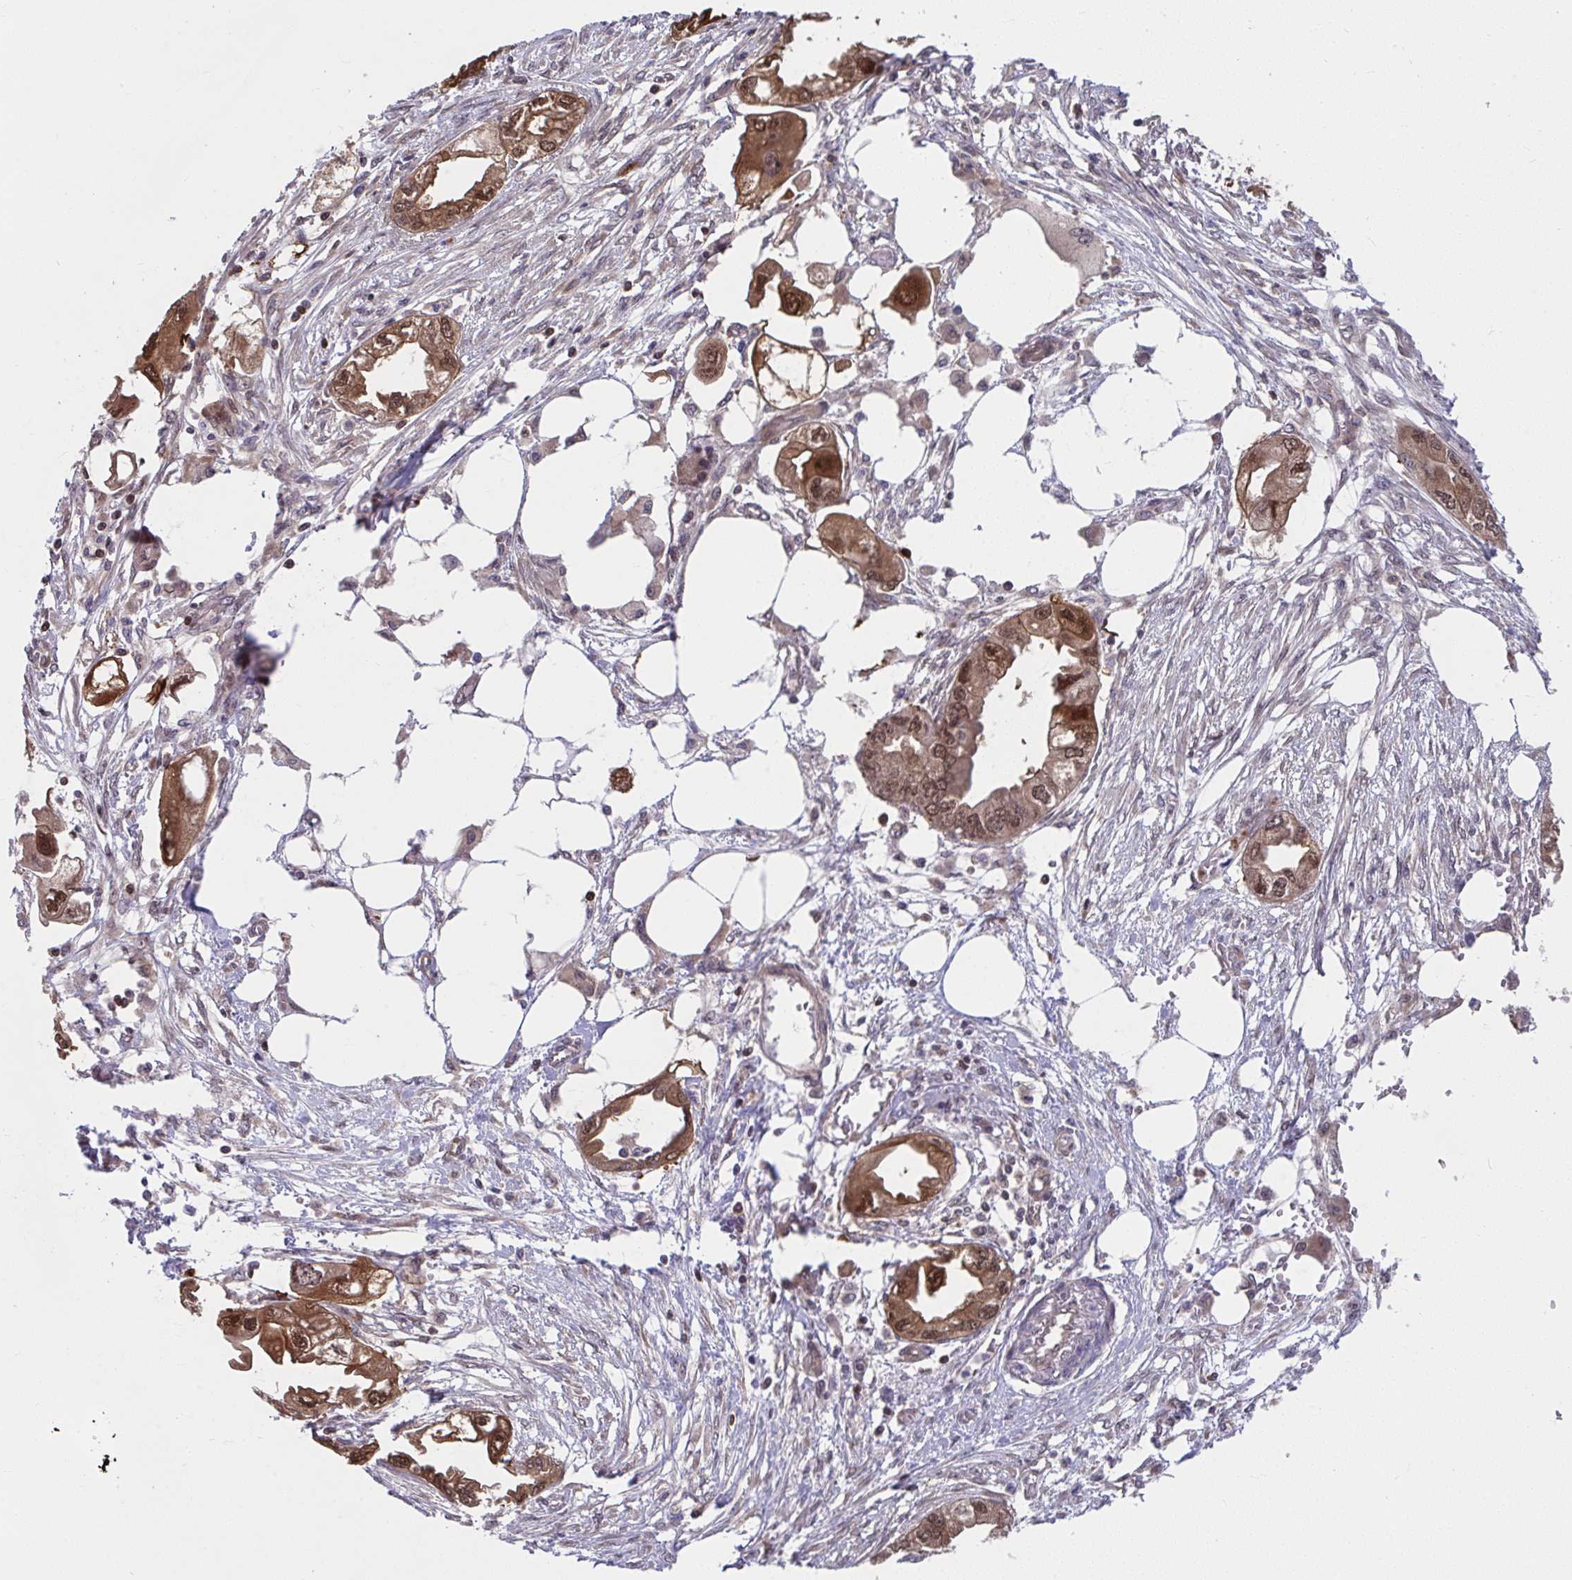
{"staining": {"intensity": "strong", "quantity": ">75%", "location": "cytoplasmic/membranous,nuclear"}, "tissue": "endometrial cancer", "cell_type": "Tumor cells", "image_type": "cancer", "snomed": [{"axis": "morphology", "description": "Adenocarcinoma, NOS"}, {"axis": "morphology", "description": "Adenocarcinoma, metastatic, NOS"}, {"axis": "topography", "description": "Adipose tissue"}, {"axis": "topography", "description": "Endometrium"}], "caption": "Endometrial cancer (metastatic adenocarcinoma) tissue exhibits strong cytoplasmic/membranous and nuclear positivity in about >75% of tumor cells, visualized by immunohistochemistry.", "gene": "PCDHB7", "patient": {"sex": "female", "age": 67}}